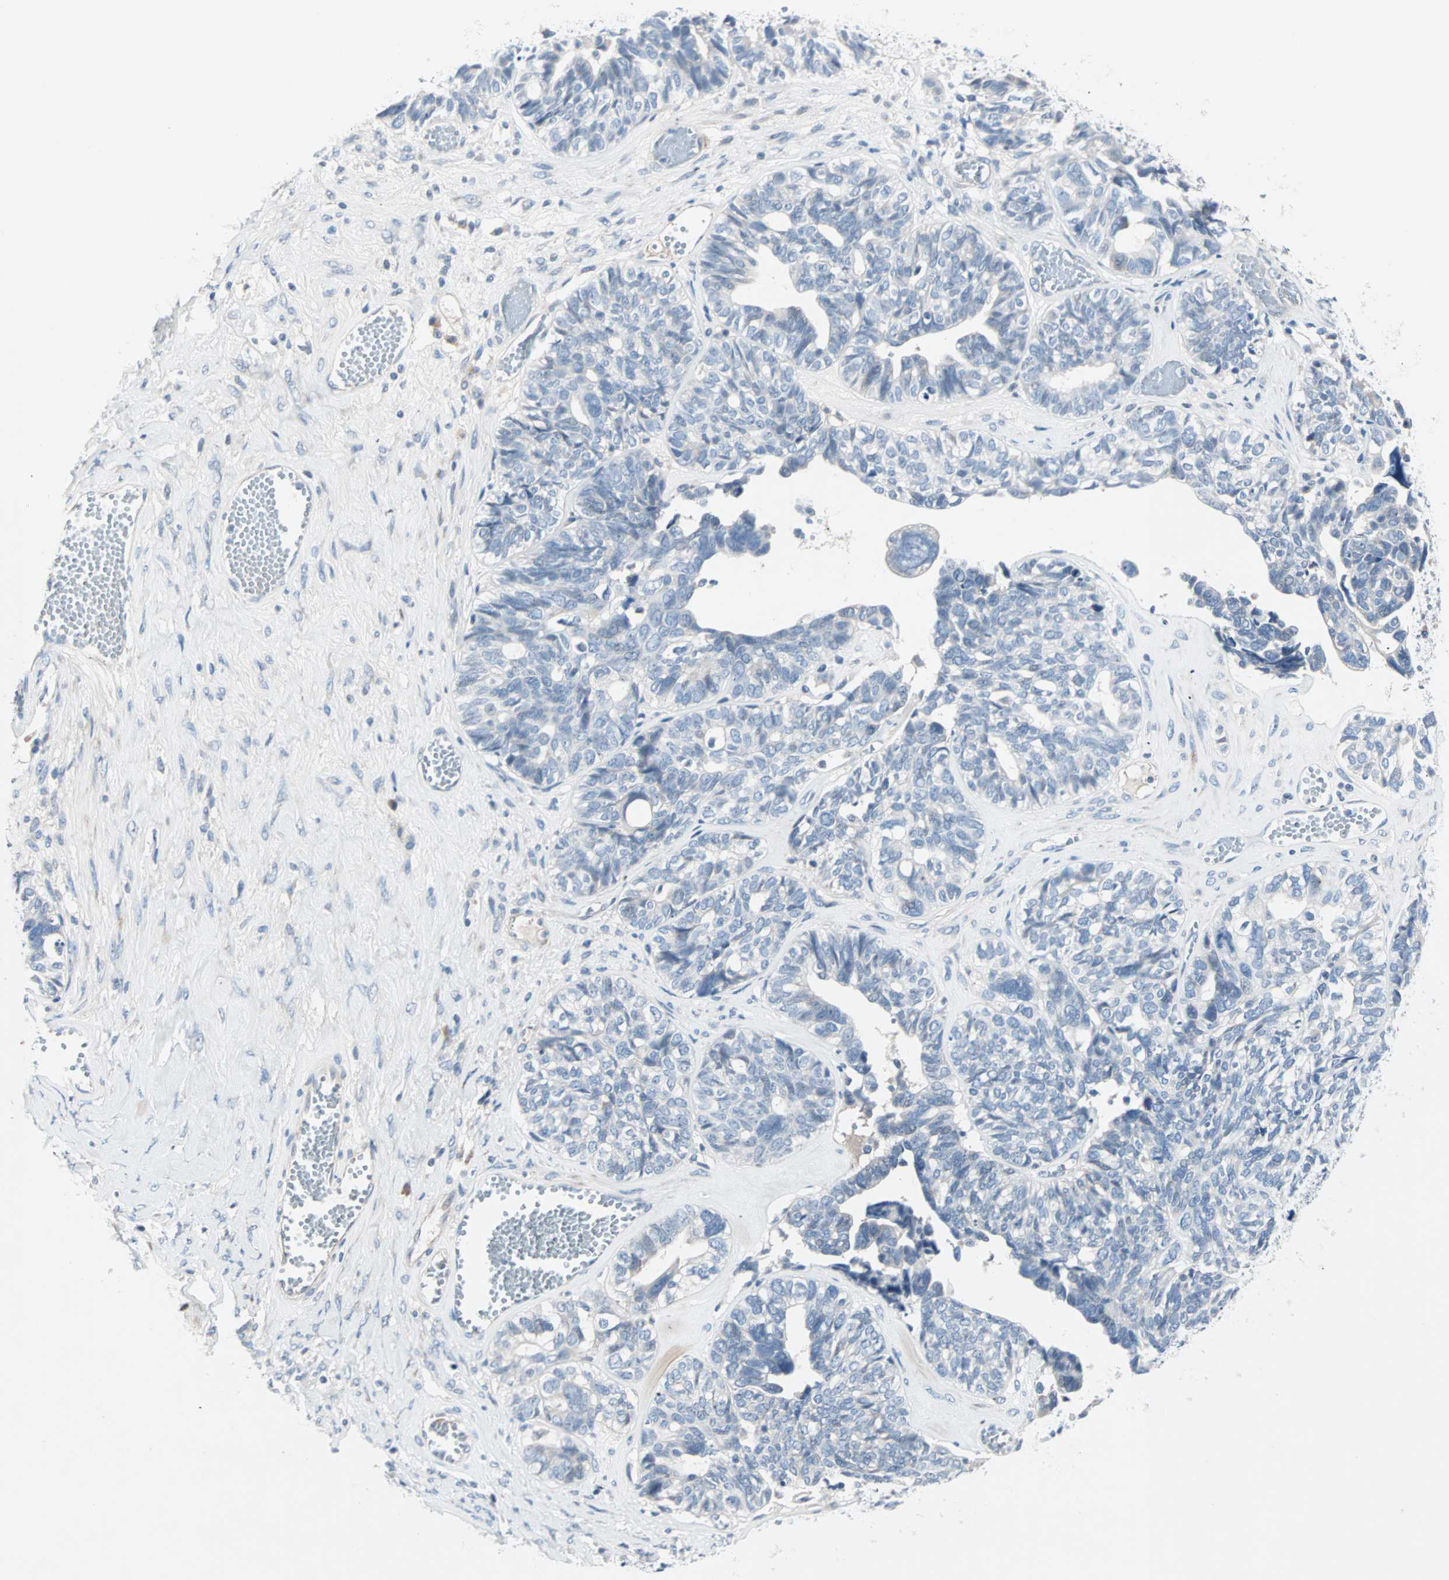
{"staining": {"intensity": "negative", "quantity": "none", "location": "none"}, "tissue": "ovarian cancer", "cell_type": "Tumor cells", "image_type": "cancer", "snomed": [{"axis": "morphology", "description": "Cystadenocarcinoma, serous, NOS"}, {"axis": "topography", "description": "Ovary"}], "caption": "DAB (3,3'-diaminobenzidine) immunohistochemical staining of ovarian serous cystadenocarcinoma reveals no significant staining in tumor cells. (Brightfield microscopy of DAB IHC at high magnification).", "gene": "NEFH", "patient": {"sex": "female", "age": 79}}